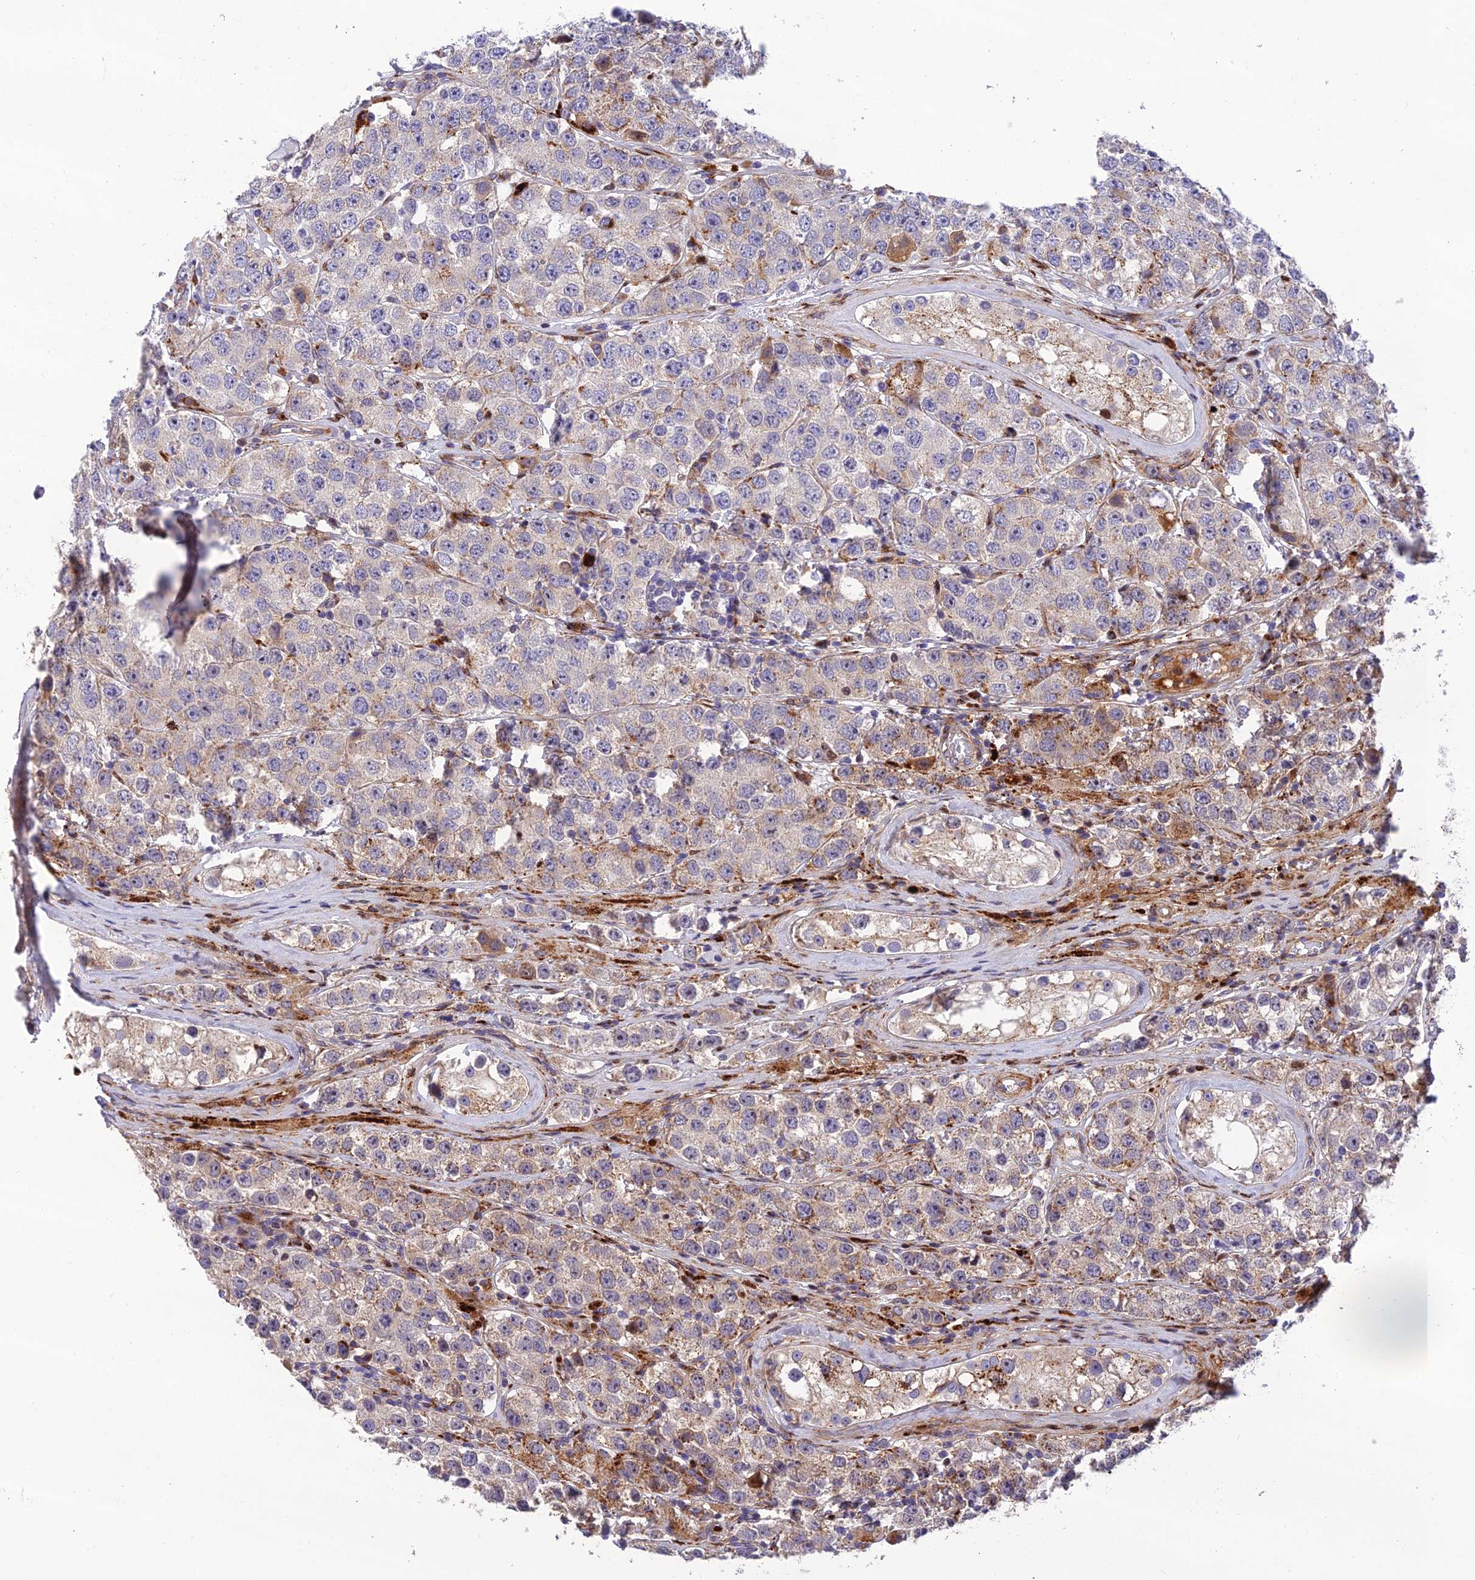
{"staining": {"intensity": "weak", "quantity": "<25%", "location": "cytoplasmic/membranous"}, "tissue": "testis cancer", "cell_type": "Tumor cells", "image_type": "cancer", "snomed": [{"axis": "morphology", "description": "Seminoma, NOS"}, {"axis": "topography", "description": "Testis"}], "caption": "Histopathology image shows no protein expression in tumor cells of testis cancer tissue. (DAB immunohistochemistry with hematoxylin counter stain).", "gene": "CPSF4L", "patient": {"sex": "male", "age": 28}}